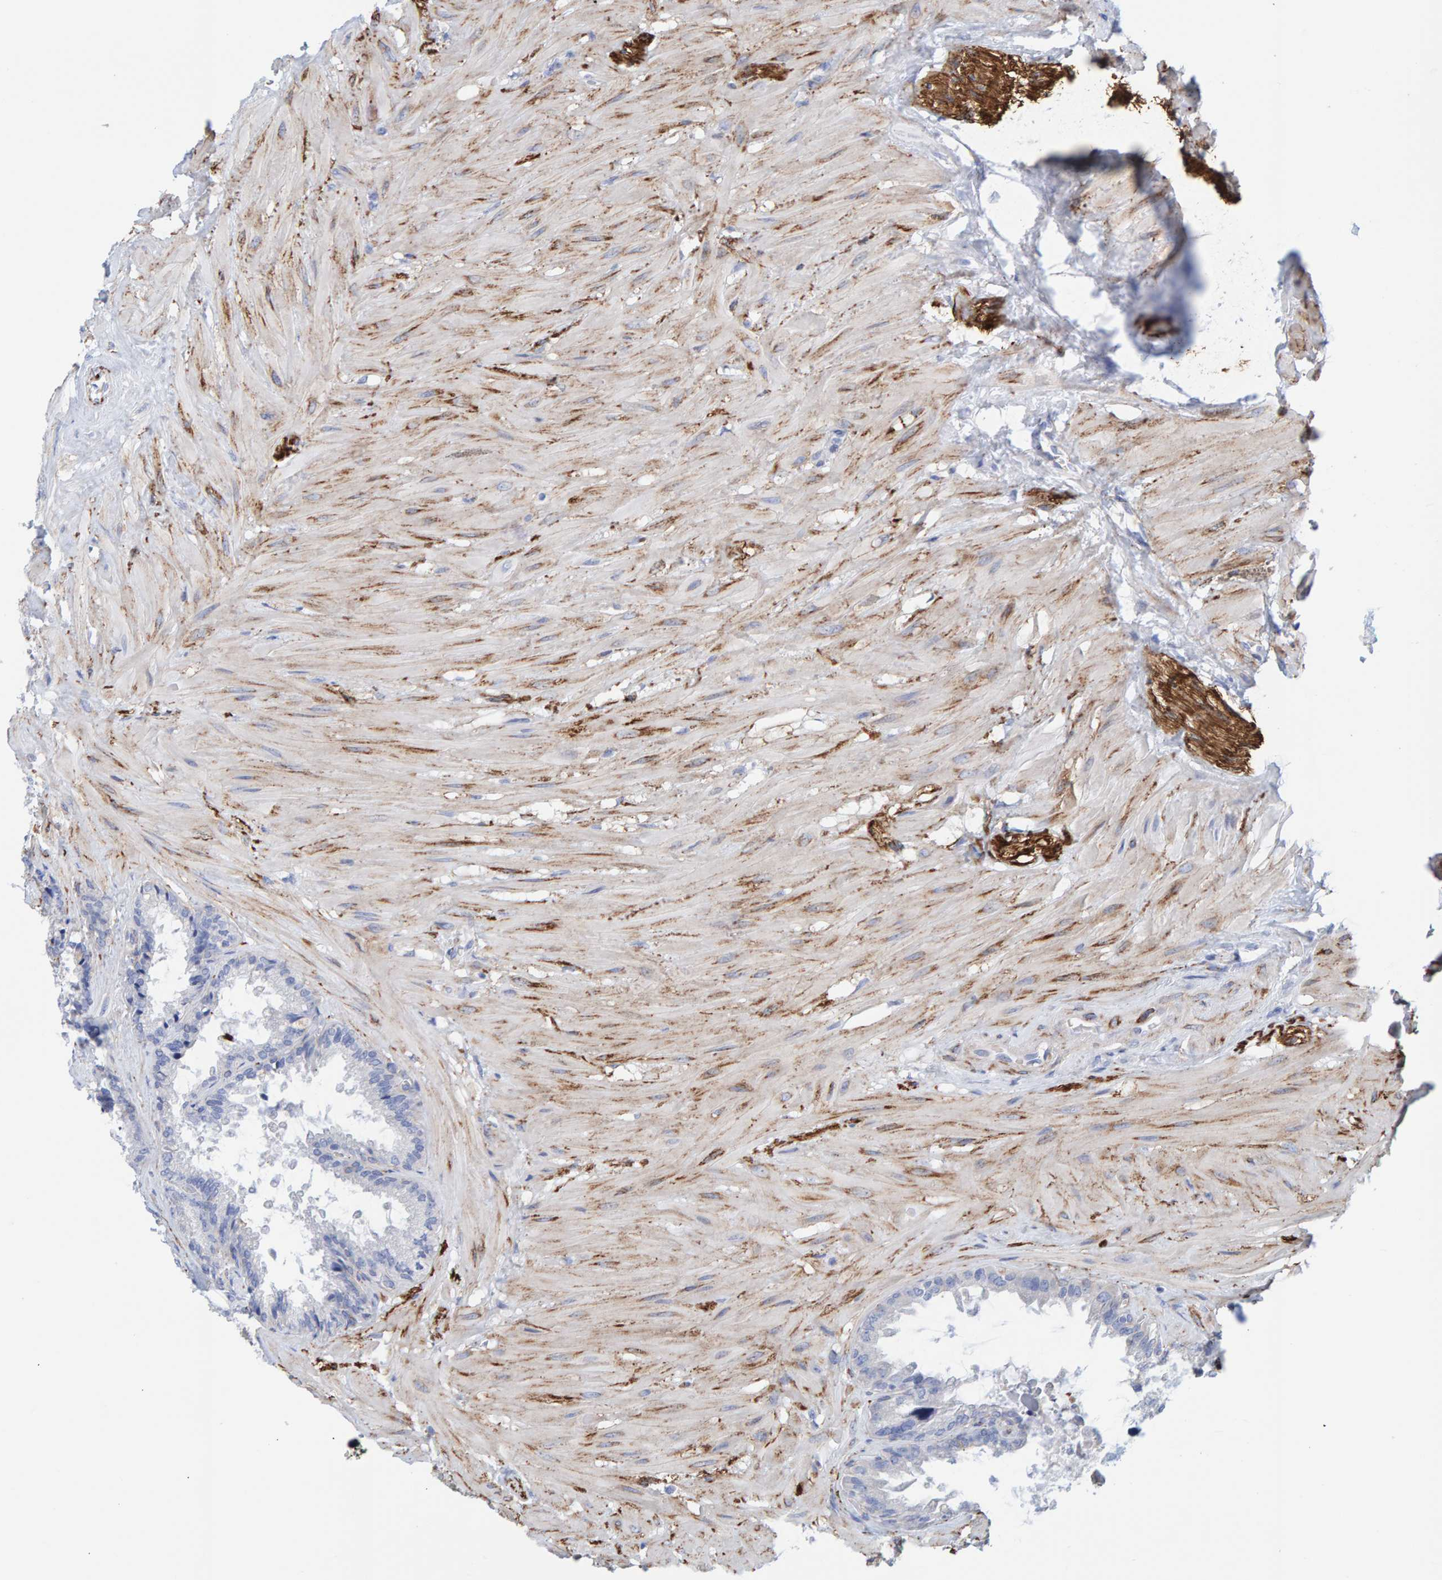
{"staining": {"intensity": "negative", "quantity": "none", "location": "none"}, "tissue": "seminal vesicle", "cell_type": "Glandular cells", "image_type": "normal", "snomed": [{"axis": "morphology", "description": "Normal tissue, NOS"}, {"axis": "topography", "description": "Seminal veicle"}], "caption": "There is no significant positivity in glandular cells of seminal vesicle. (Stains: DAB (3,3'-diaminobenzidine) IHC with hematoxylin counter stain, Microscopy: brightfield microscopy at high magnification).", "gene": "MAP1B", "patient": {"sex": "male", "age": 46}}